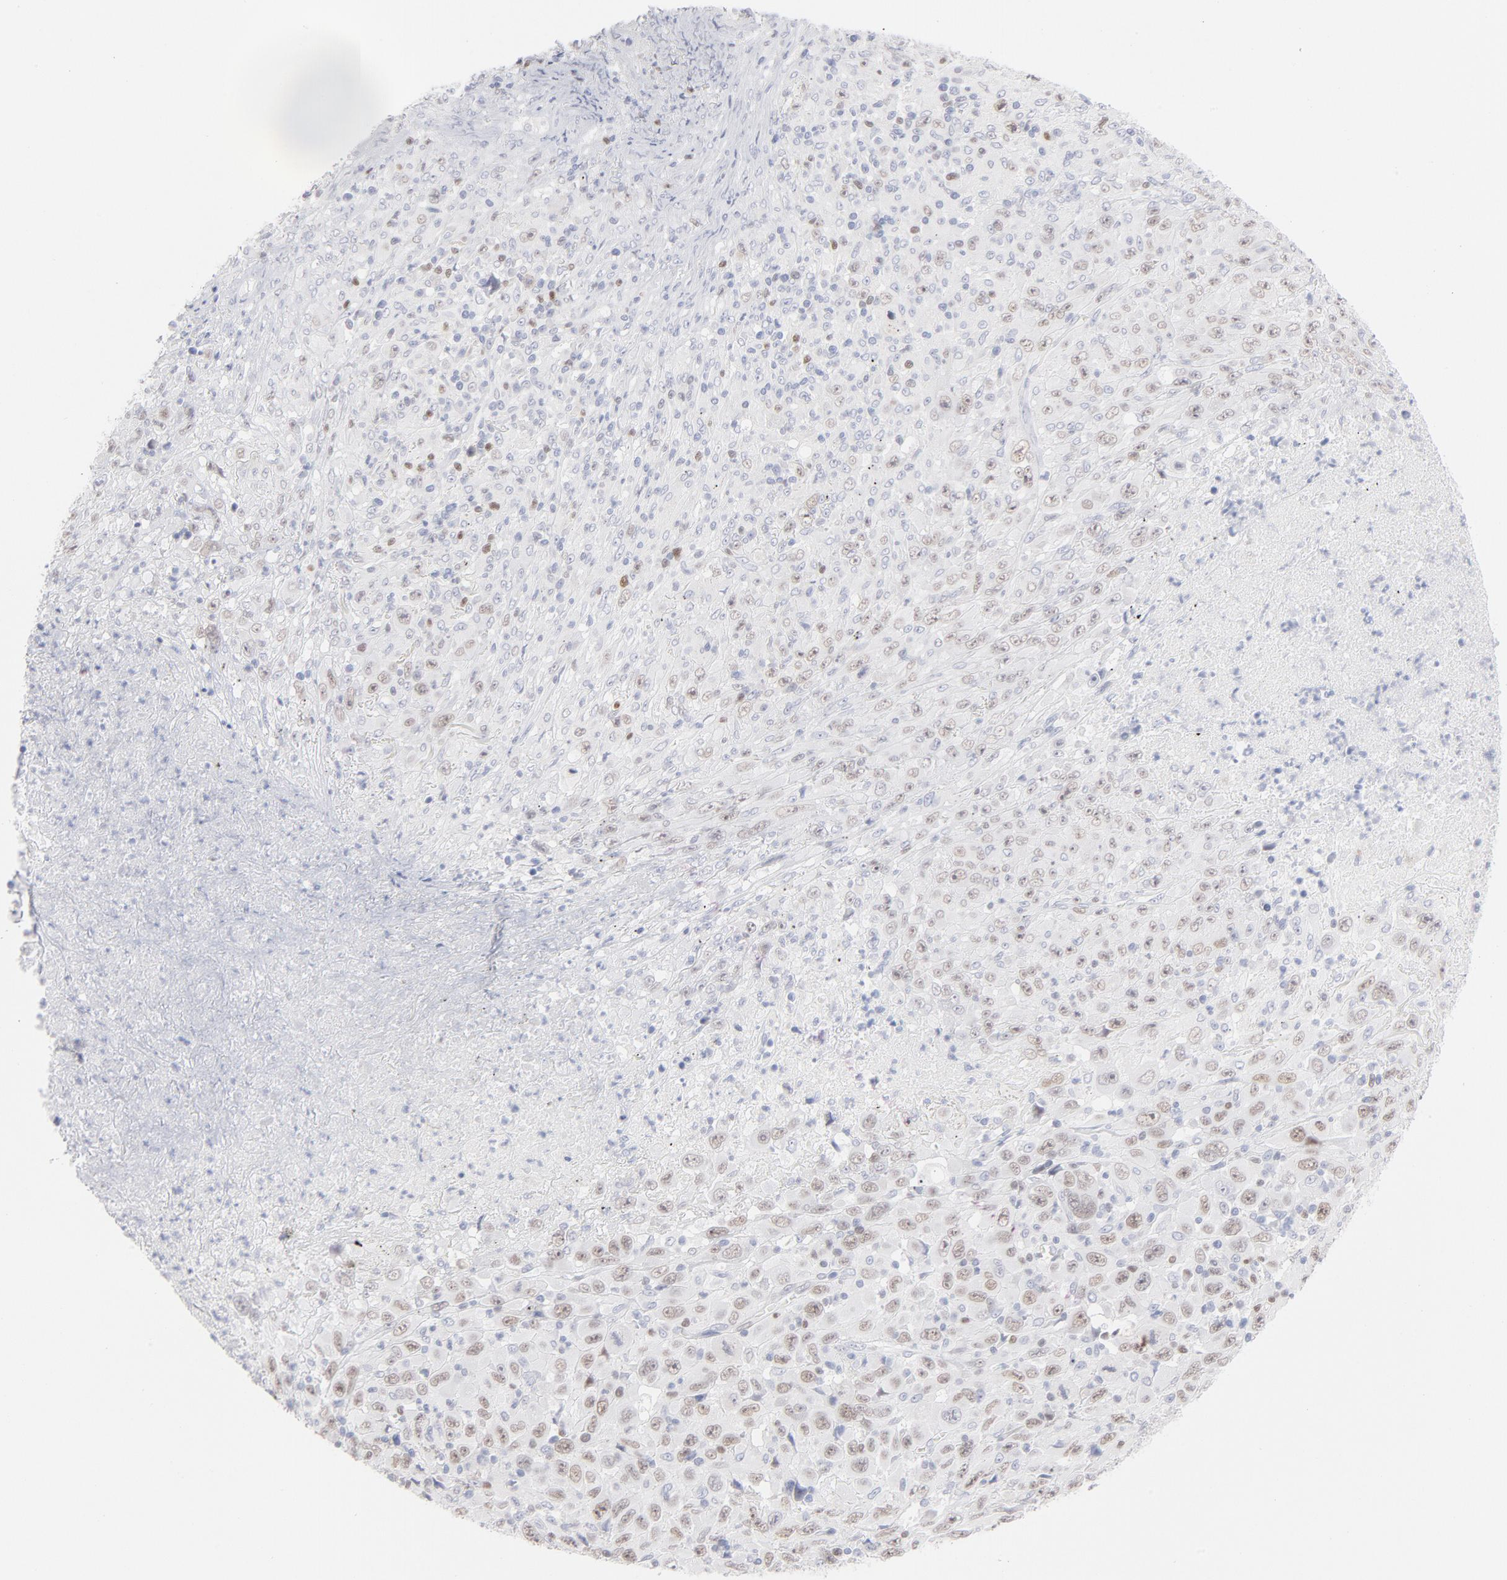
{"staining": {"intensity": "weak", "quantity": "25%-75%", "location": "nuclear"}, "tissue": "melanoma", "cell_type": "Tumor cells", "image_type": "cancer", "snomed": [{"axis": "morphology", "description": "Malignant melanoma, Metastatic site"}, {"axis": "topography", "description": "Skin"}], "caption": "Tumor cells exhibit weak nuclear positivity in approximately 25%-75% of cells in melanoma.", "gene": "MCM7", "patient": {"sex": "female", "age": 56}}